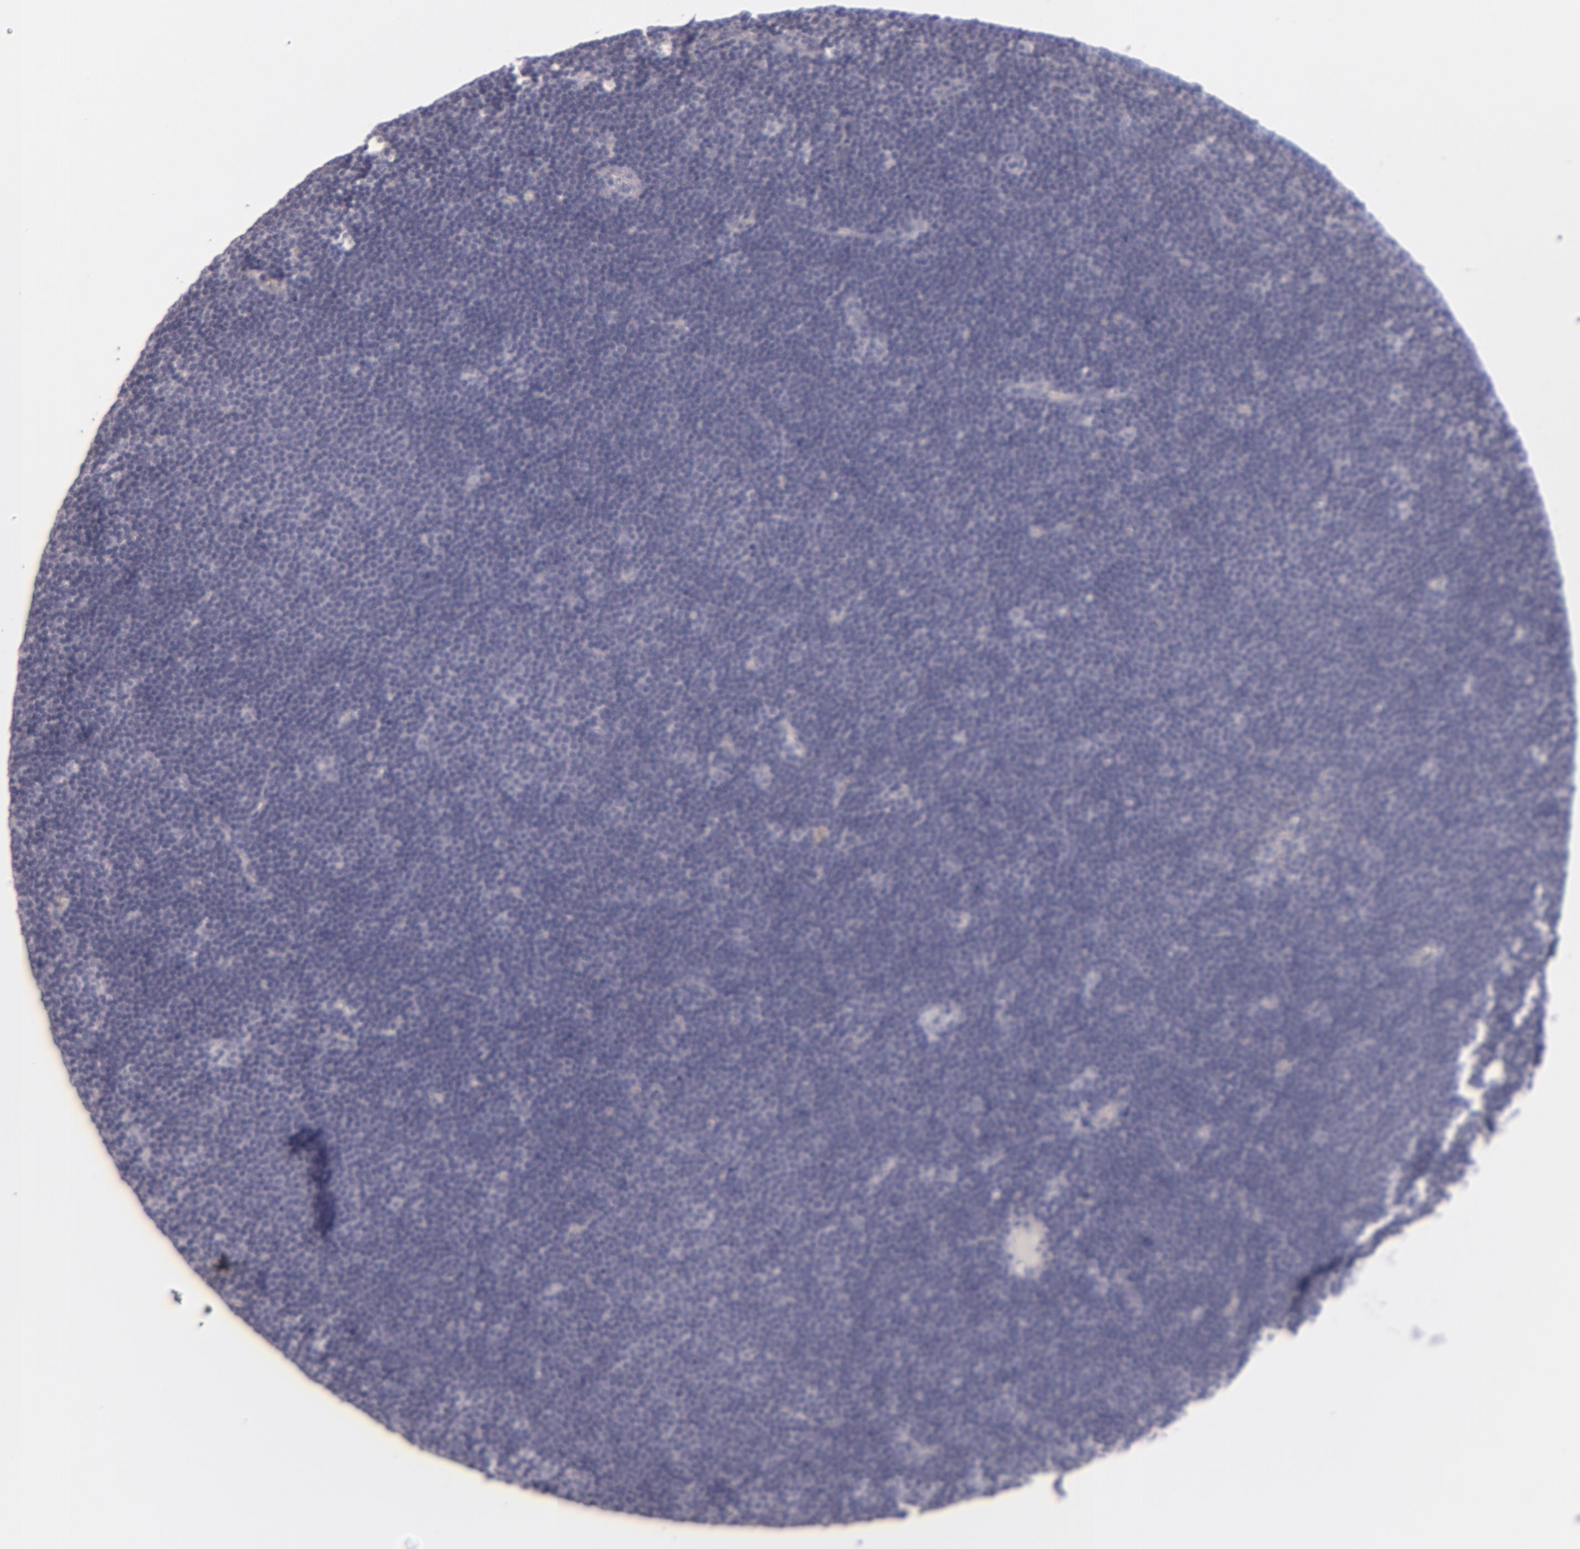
{"staining": {"intensity": "negative", "quantity": "none", "location": "none"}, "tissue": "lymphoma", "cell_type": "Tumor cells", "image_type": "cancer", "snomed": [{"axis": "morphology", "description": "Malignant lymphoma, non-Hodgkin's type, Low grade"}, {"axis": "topography", "description": "Lymph node"}], "caption": "Lymphoma stained for a protein using immunohistochemistry (IHC) shows no staining tumor cells.", "gene": "F13A1", "patient": {"sex": "female", "age": 73}}